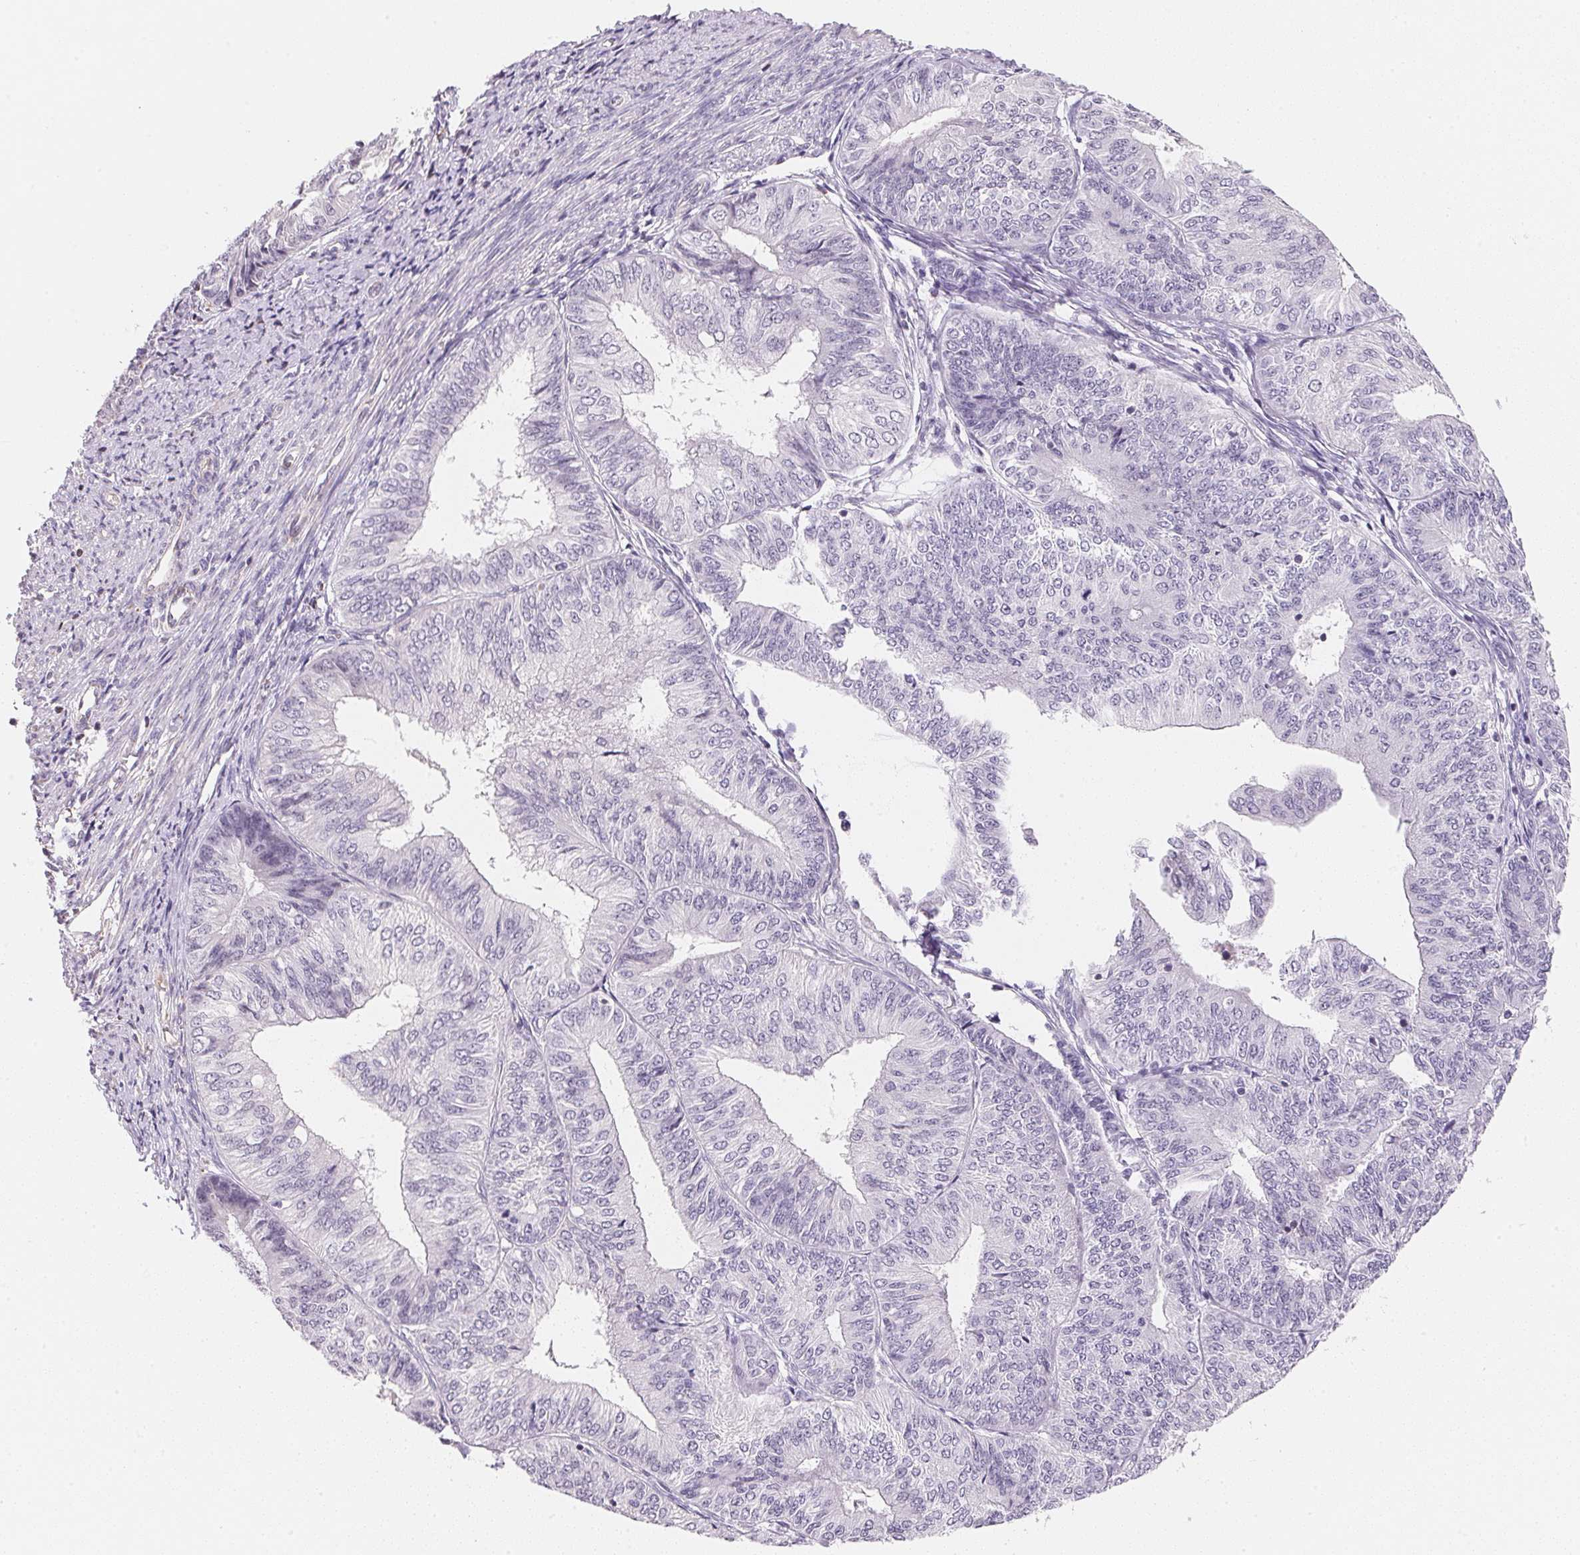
{"staining": {"intensity": "negative", "quantity": "none", "location": "none"}, "tissue": "endometrial cancer", "cell_type": "Tumor cells", "image_type": "cancer", "snomed": [{"axis": "morphology", "description": "Adenocarcinoma, NOS"}, {"axis": "topography", "description": "Endometrium"}], "caption": "A high-resolution micrograph shows IHC staining of adenocarcinoma (endometrial), which demonstrates no significant expression in tumor cells. (DAB IHC, high magnification).", "gene": "GIPC2", "patient": {"sex": "female", "age": 58}}